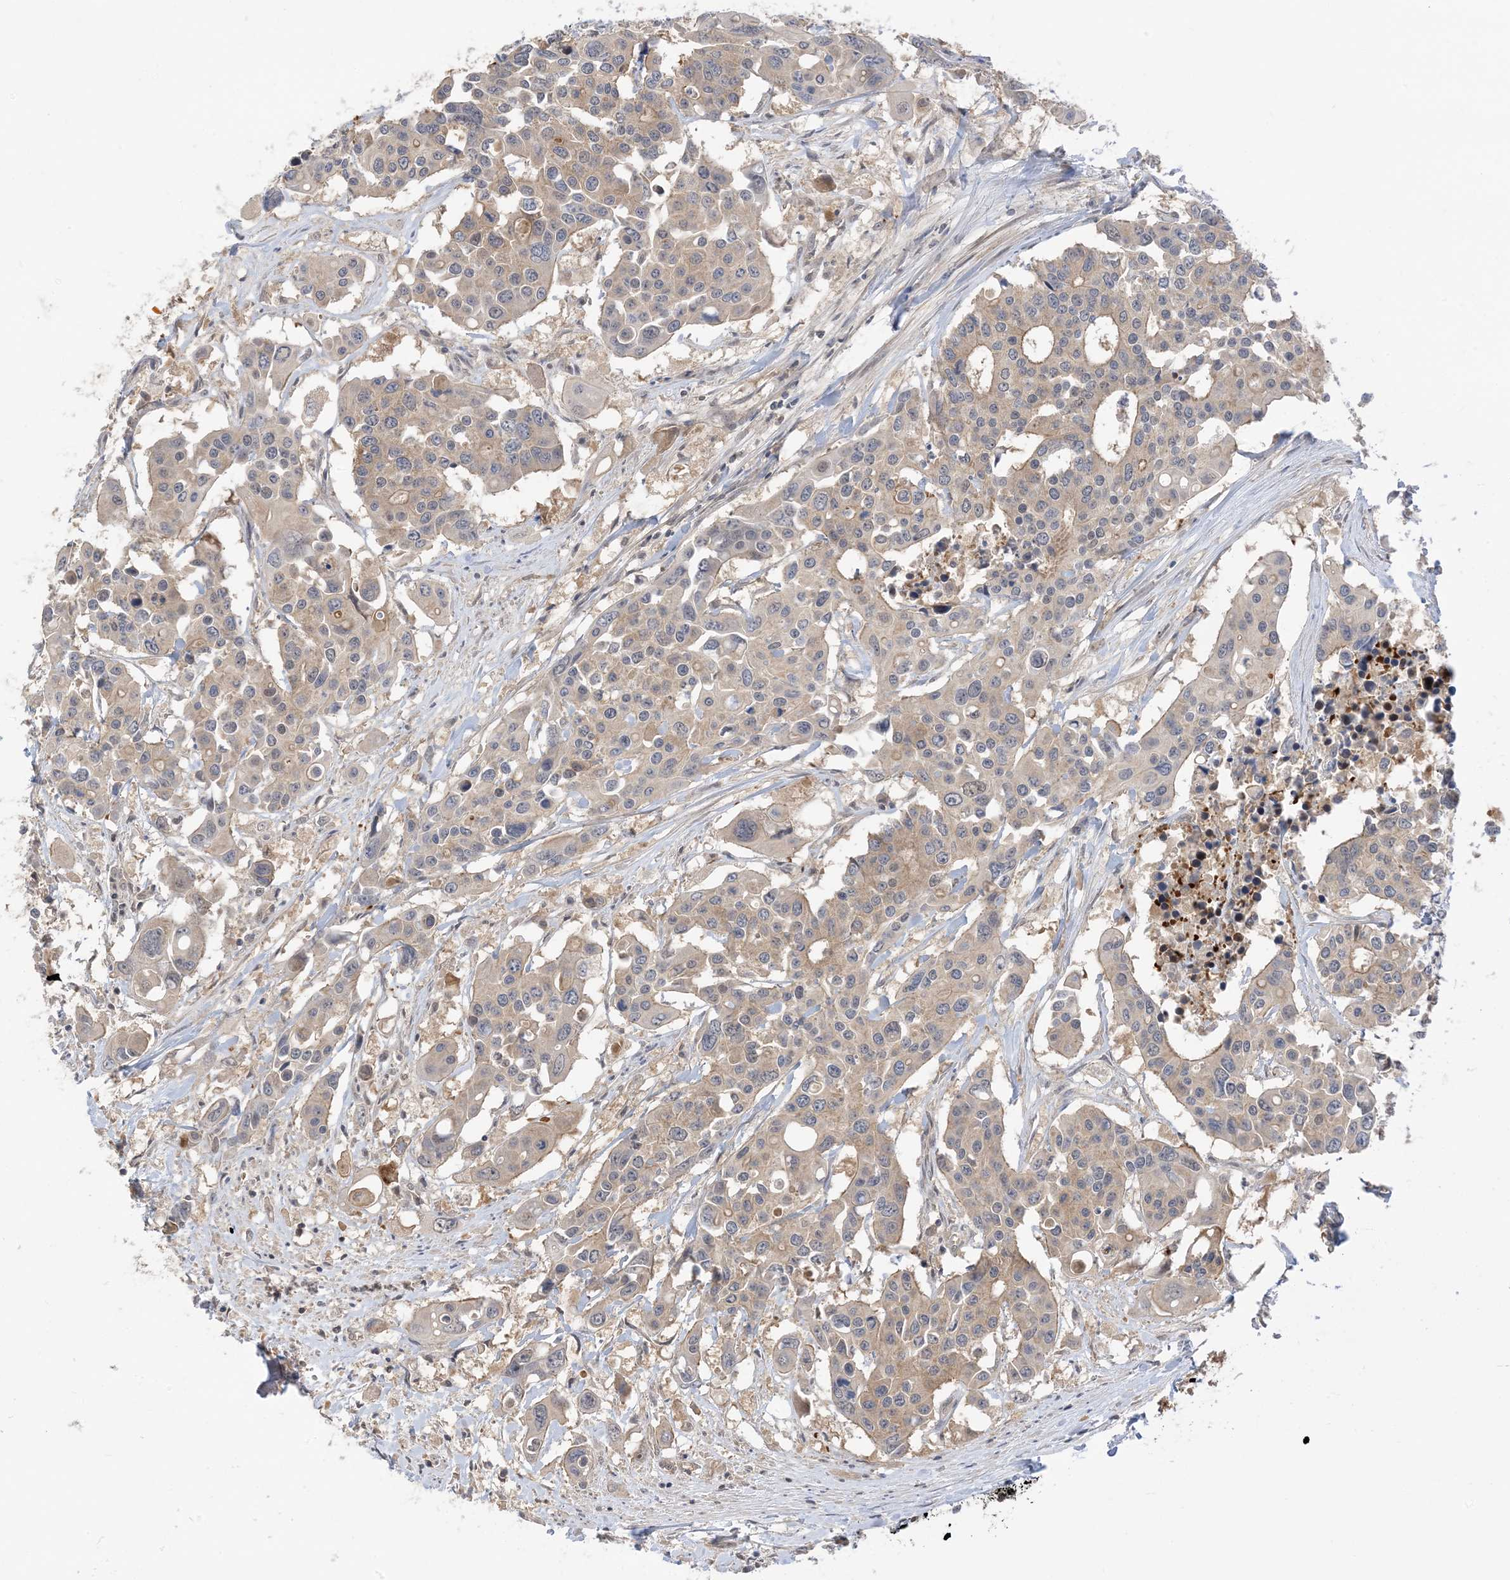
{"staining": {"intensity": "weak", "quantity": "25%-75%", "location": "cytoplasmic/membranous"}, "tissue": "colorectal cancer", "cell_type": "Tumor cells", "image_type": "cancer", "snomed": [{"axis": "morphology", "description": "Adenocarcinoma, NOS"}, {"axis": "topography", "description": "Colon"}], "caption": "Protein expression analysis of colorectal adenocarcinoma demonstrates weak cytoplasmic/membranous positivity in about 25%-75% of tumor cells. The staining is performed using DAB (3,3'-diaminobenzidine) brown chromogen to label protein expression. The nuclei are counter-stained blue using hematoxylin.", "gene": "WDR26", "patient": {"sex": "male", "age": 77}}